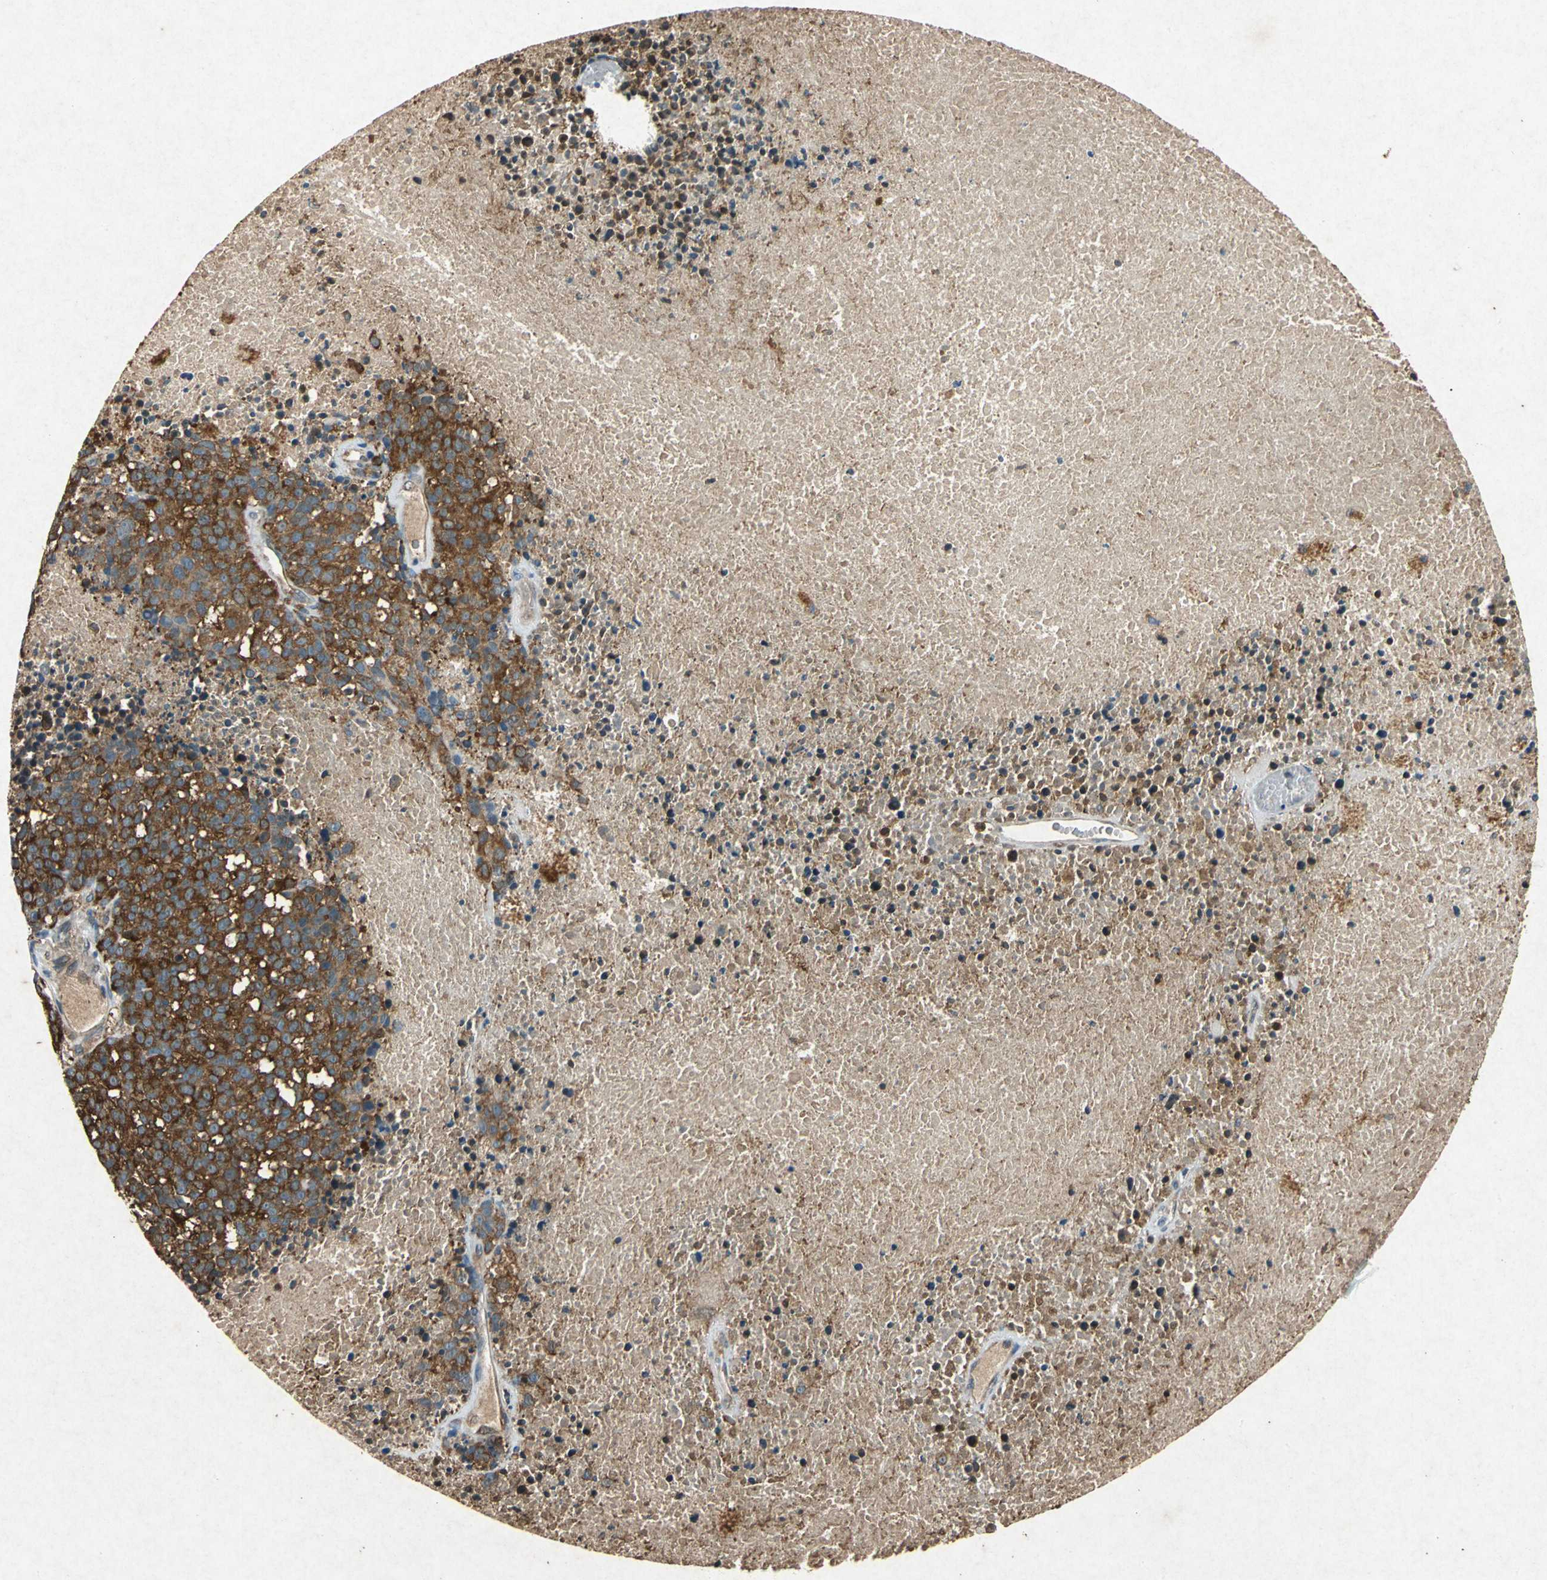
{"staining": {"intensity": "strong", "quantity": ">75%", "location": "cytoplasmic/membranous"}, "tissue": "melanoma", "cell_type": "Tumor cells", "image_type": "cancer", "snomed": [{"axis": "morphology", "description": "Malignant melanoma, Metastatic site"}, {"axis": "topography", "description": "Cerebral cortex"}], "caption": "Malignant melanoma (metastatic site) stained with a protein marker demonstrates strong staining in tumor cells.", "gene": "HSP90AB1", "patient": {"sex": "female", "age": 52}}